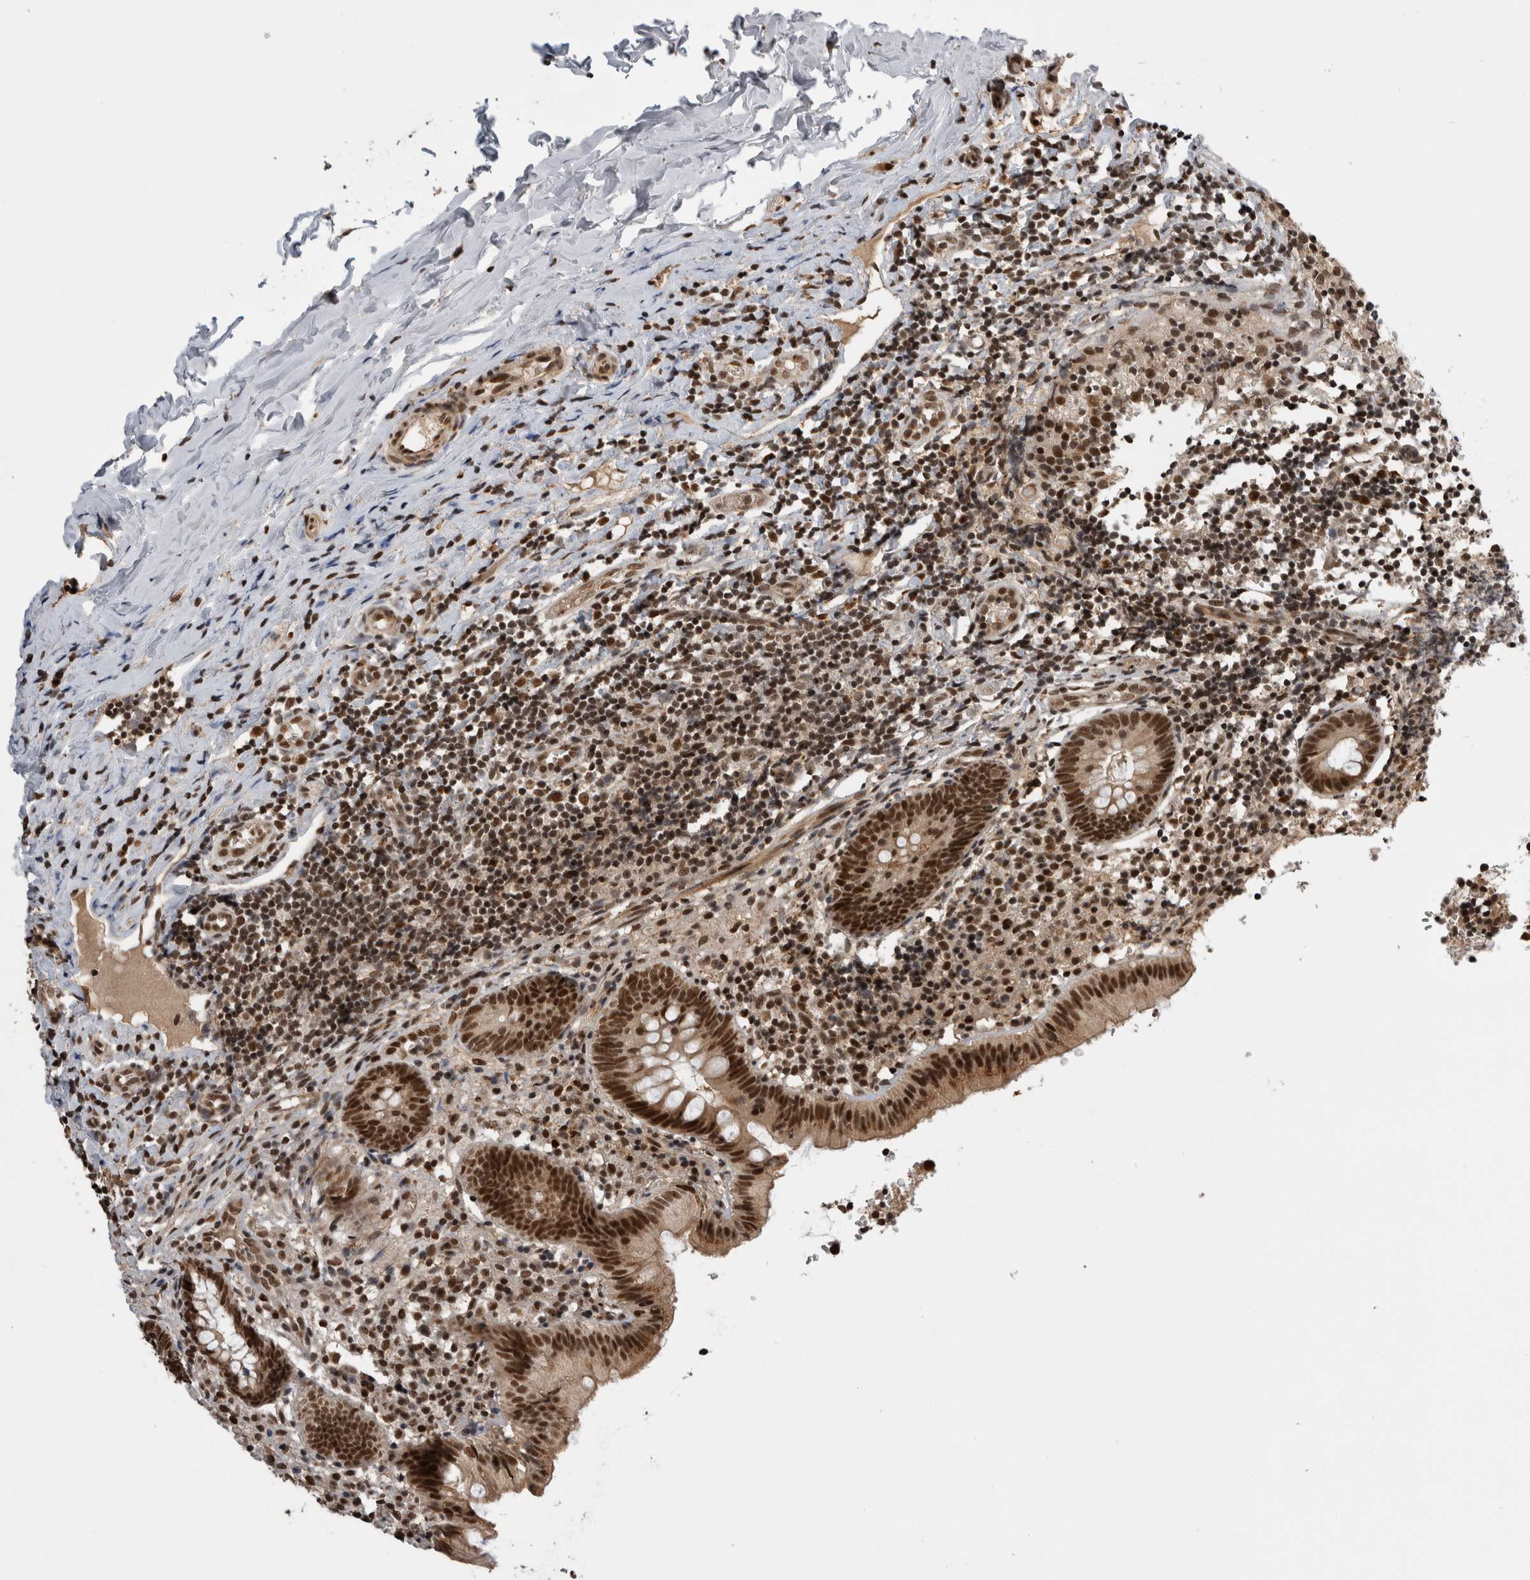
{"staining": {"intensity": "strong", "quantity": ">75%", "location": "nuclear"}, "tissue": "appendix", "cell_type": "Glandular cells", "image_type": "normal", "snomed": [{"axis": "morphology", "description": "Normal tissue, NOS"}, {"axis": "topography", "description": "Appendix"}], "caption": "IHC micrograph of benign appendix: appendix stained using IHC demonstrates high levels of strong protein expression localized specifically in the nuclear of glandular cells, appearing as a nuclear brown color.", "gene": "CPSF2", "patient": {"sex": "male", "age": 8}}